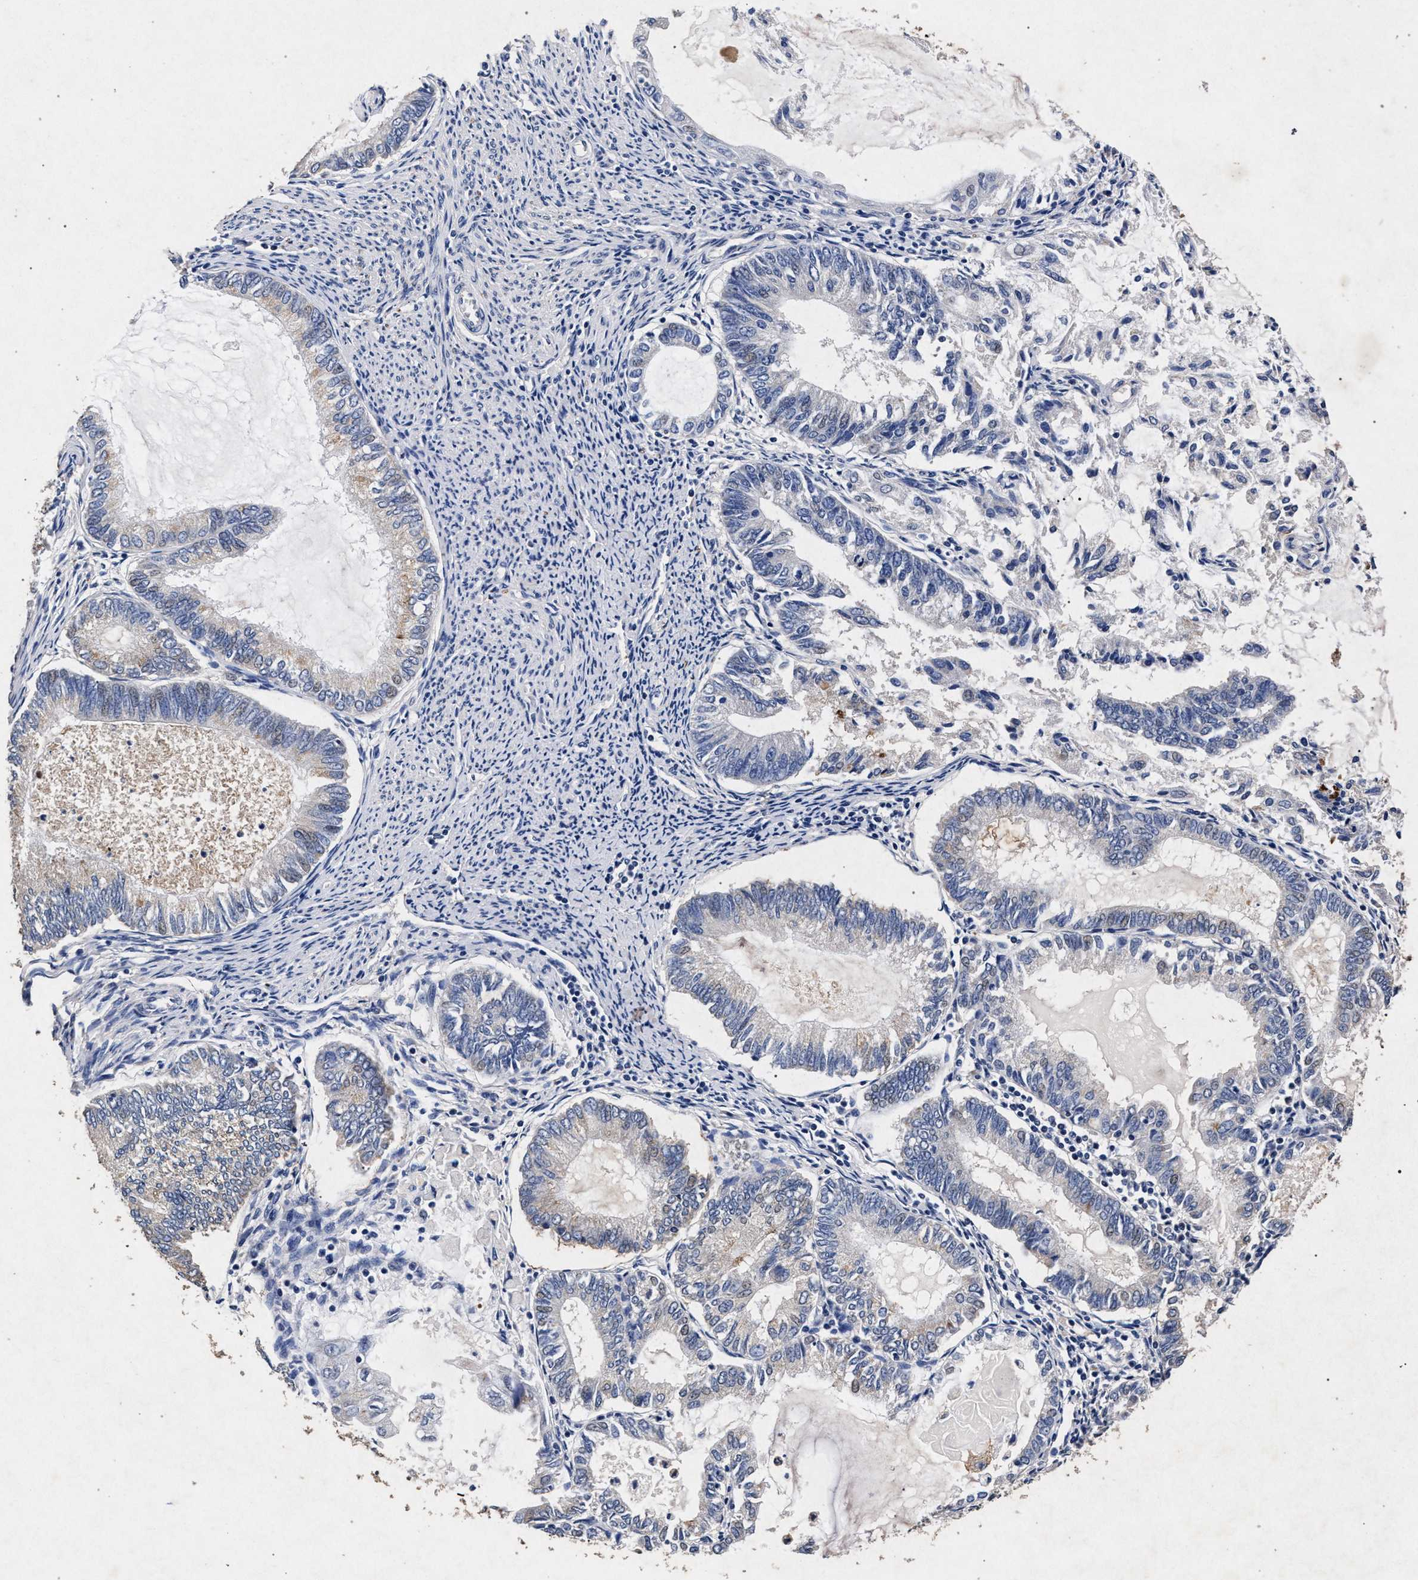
{"staining": {"intensity": "negative", "quantity": "none", "location": "none"}, "tissue": "endometrial cancer", "cell_type": "Tumor cells", "image_type": "cancer", "snomed": [{"axis": "morphology", "description": "Adenocarcinoma, NOS"}, {"axis": "topography", "description": "Endometrium"}], "caption": "Human endometrial adenocarcinoma stained for a protein using immunohistochemistry displays no positivity in tumor cells.", "gene": "ATP1A2", "patient": {"sex": "female", "age": 86}}